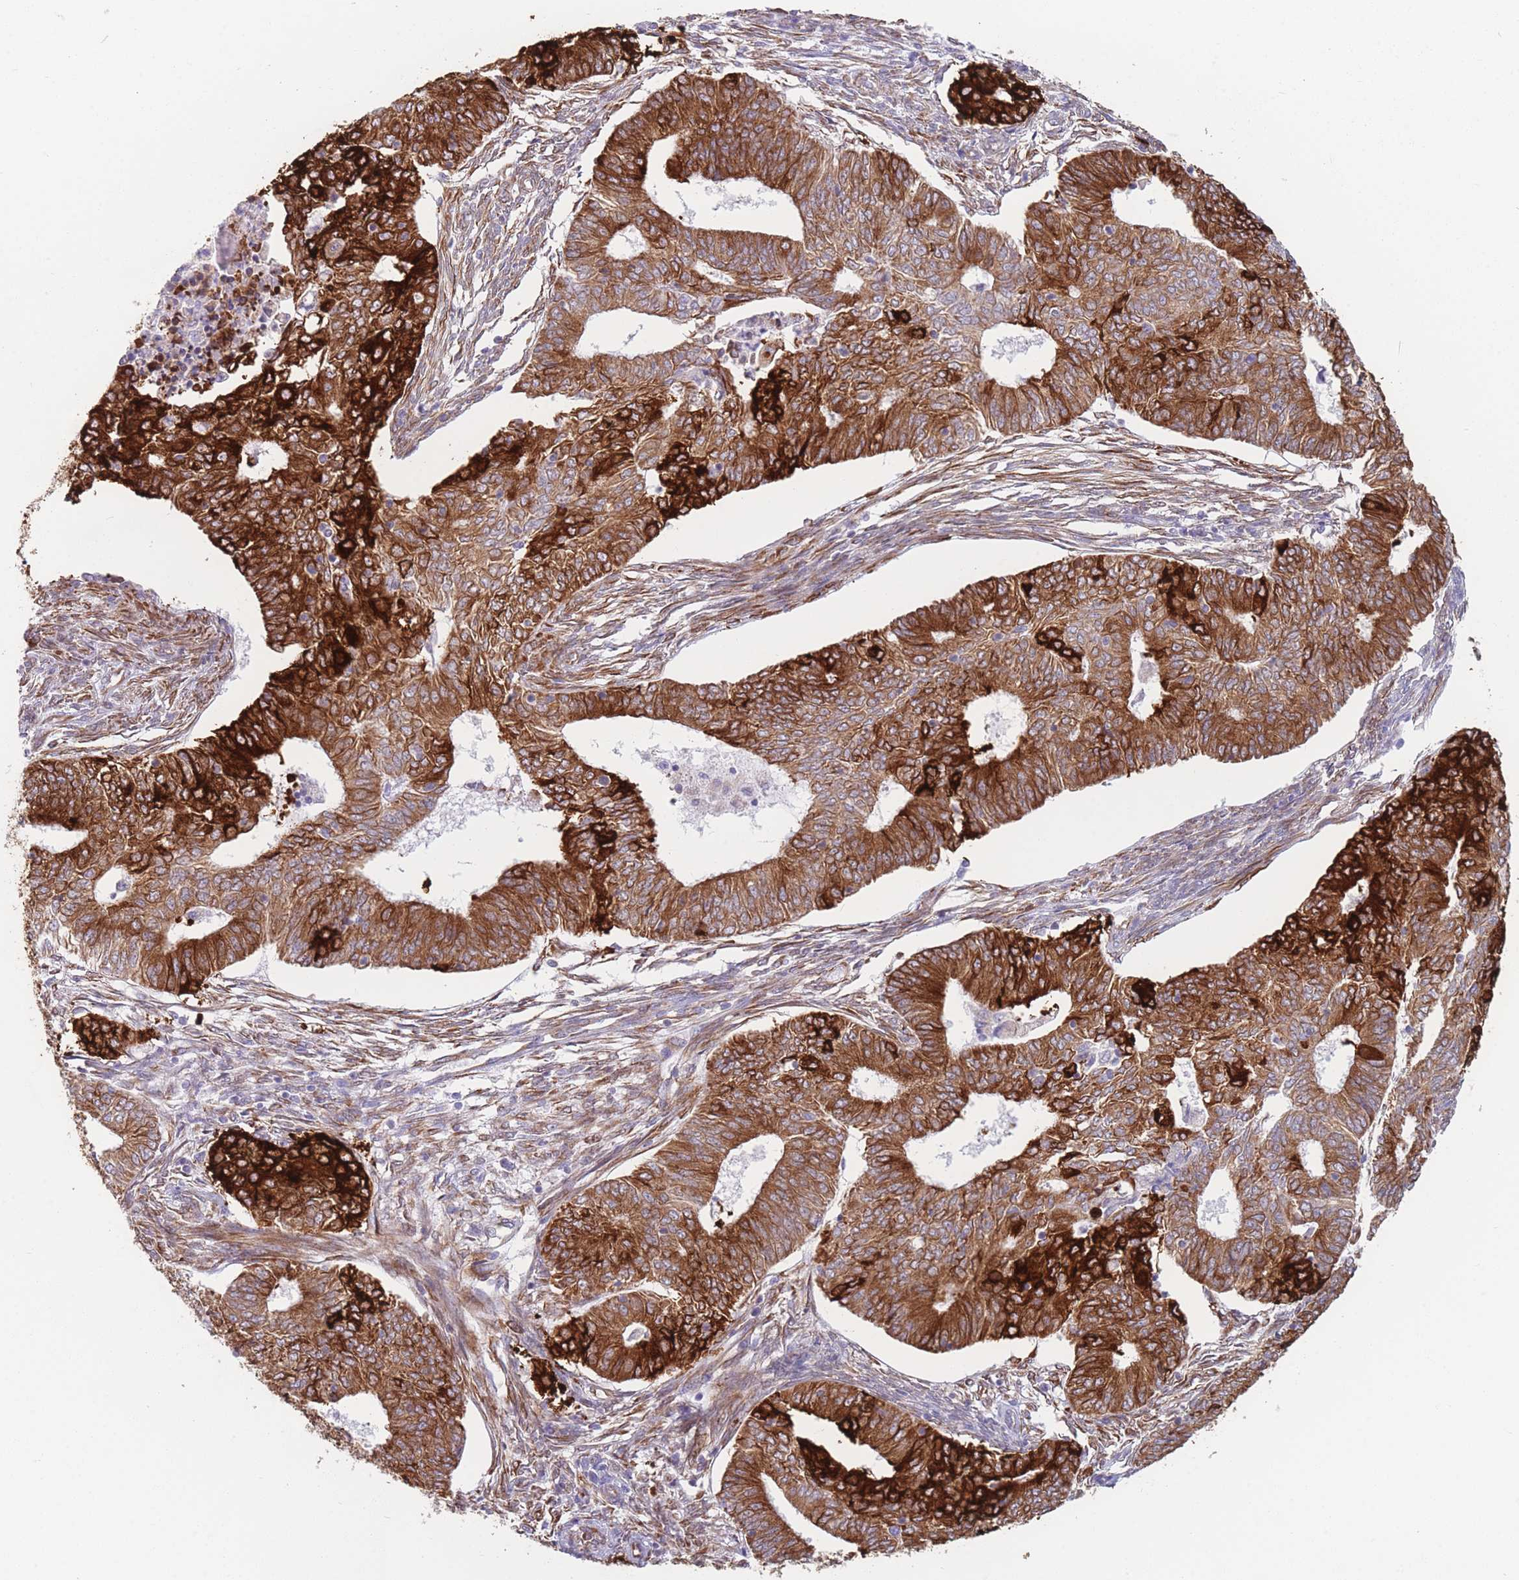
{"staining": {"intensity": "strong", "quantity": ">75%", "location": "cytoplasmic/membranous"}, "tissue": "endometrial cancer", "cell_type": "Tumor cells", "image_type": "cancer", "snomed": [{"axis": "morphology", "description": "Adenocarcinoma, NOS"}, {"axis": "topography", "description": "Endometrium"}], "caption": "A photomicrograph of human endometrial adenocarcinoma stained for a protein exhibits strong cytoplasmic/membranous brown staining in tumor cells. The staining was performed using DAB, with brown indicating positive protein expression. Nuclei are stained blue with hematoxylin.", "gene": "AK9", "patient": {"sex": "female", "age": 62}}